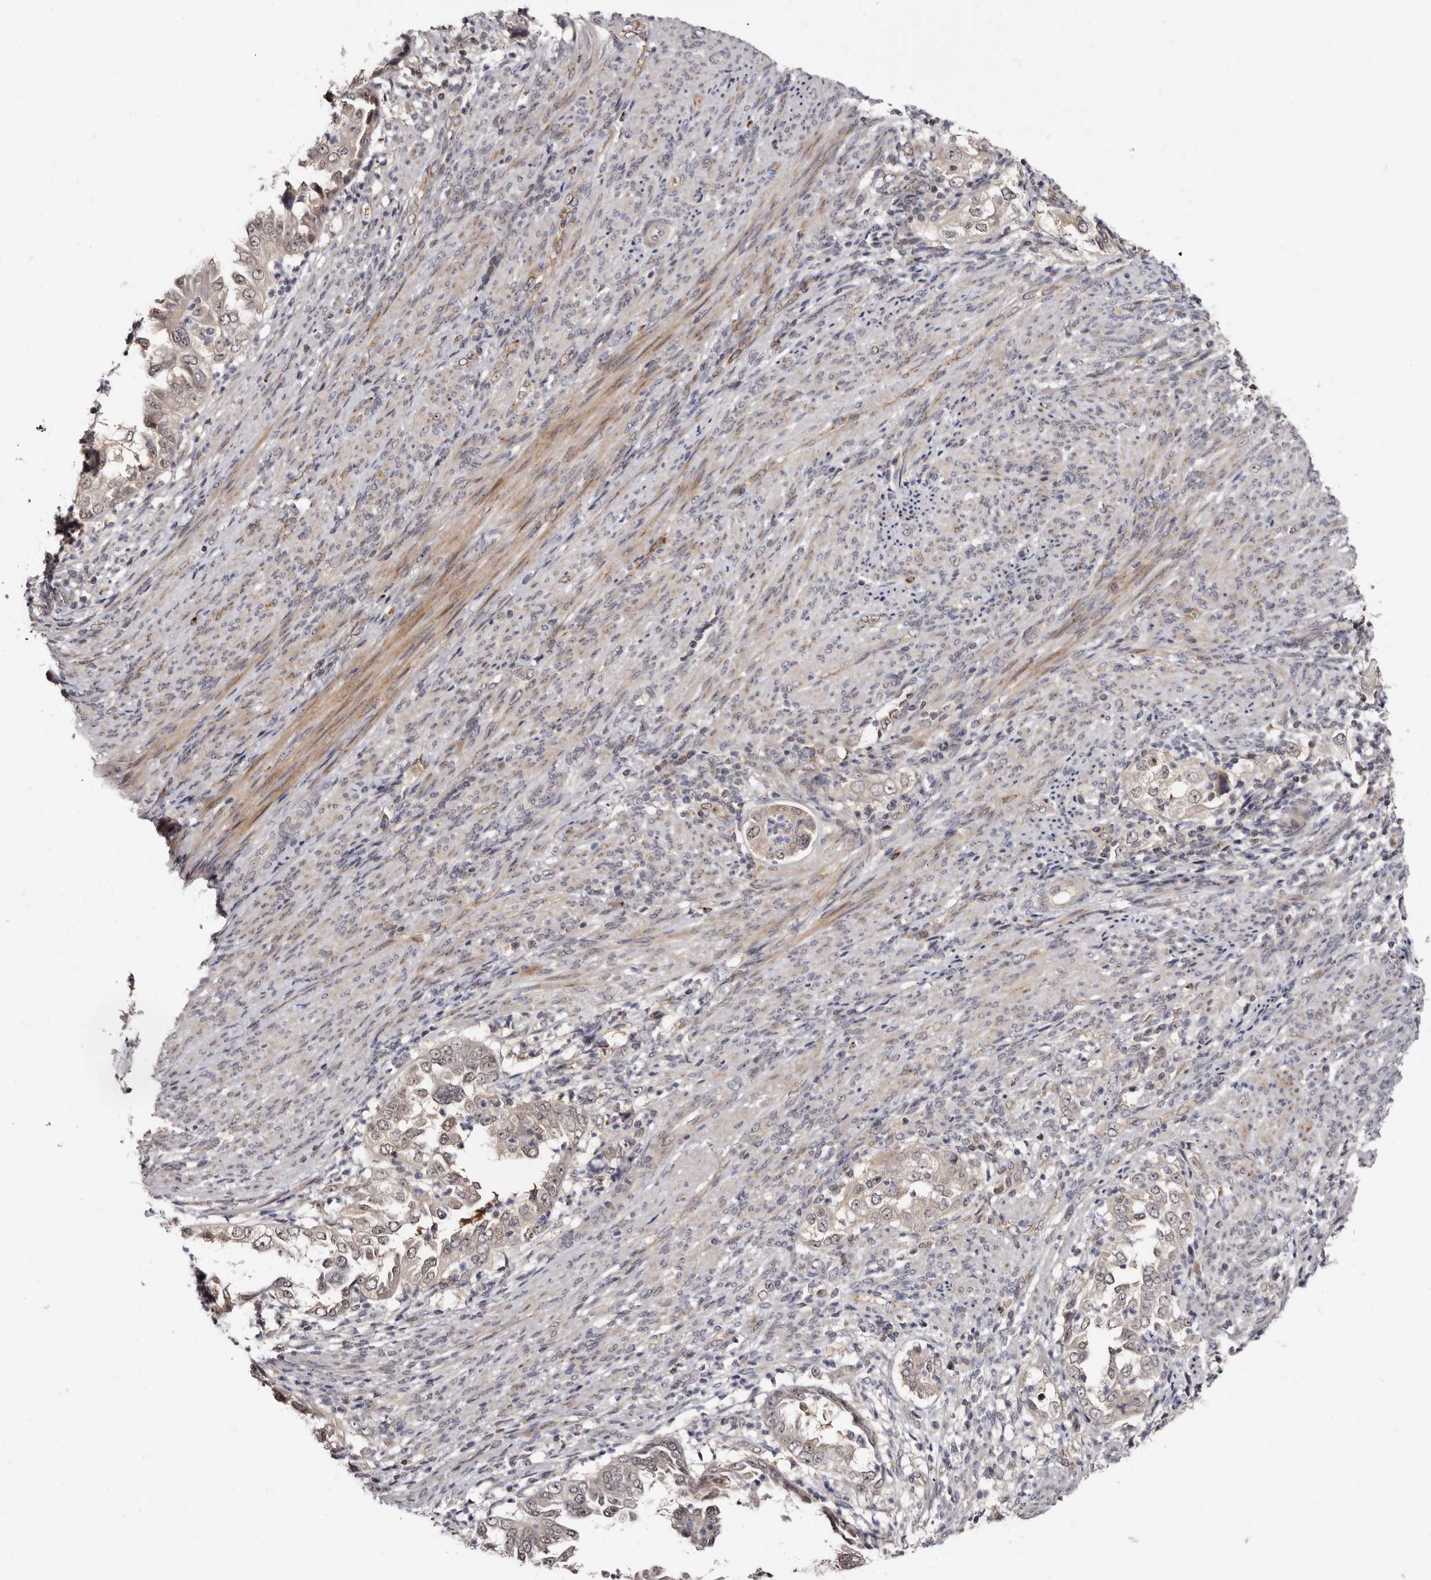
{"staining": {"intensity": "weak", "quantity": ">75%", "location": "cytoplasmic/membranous,nuclear"}, "tissue": "endometrial cancer", "cell_type": "Tumor cells", "image_type": "cancer", "snomed": [{"axis": "morphology", "description": "Adenocarcinoma, NOS"}, {"axis": "topography", "description": "Endometrium"}], "caption": "Endometrial cancer was stained to show a protein in brown. There is low levels of weak cytoplasmic/membranous and nuclear positivity in about >75% of tumor cells.", "gene": "PHF20L1", "patient": {"sex": "female", "age": 85}}